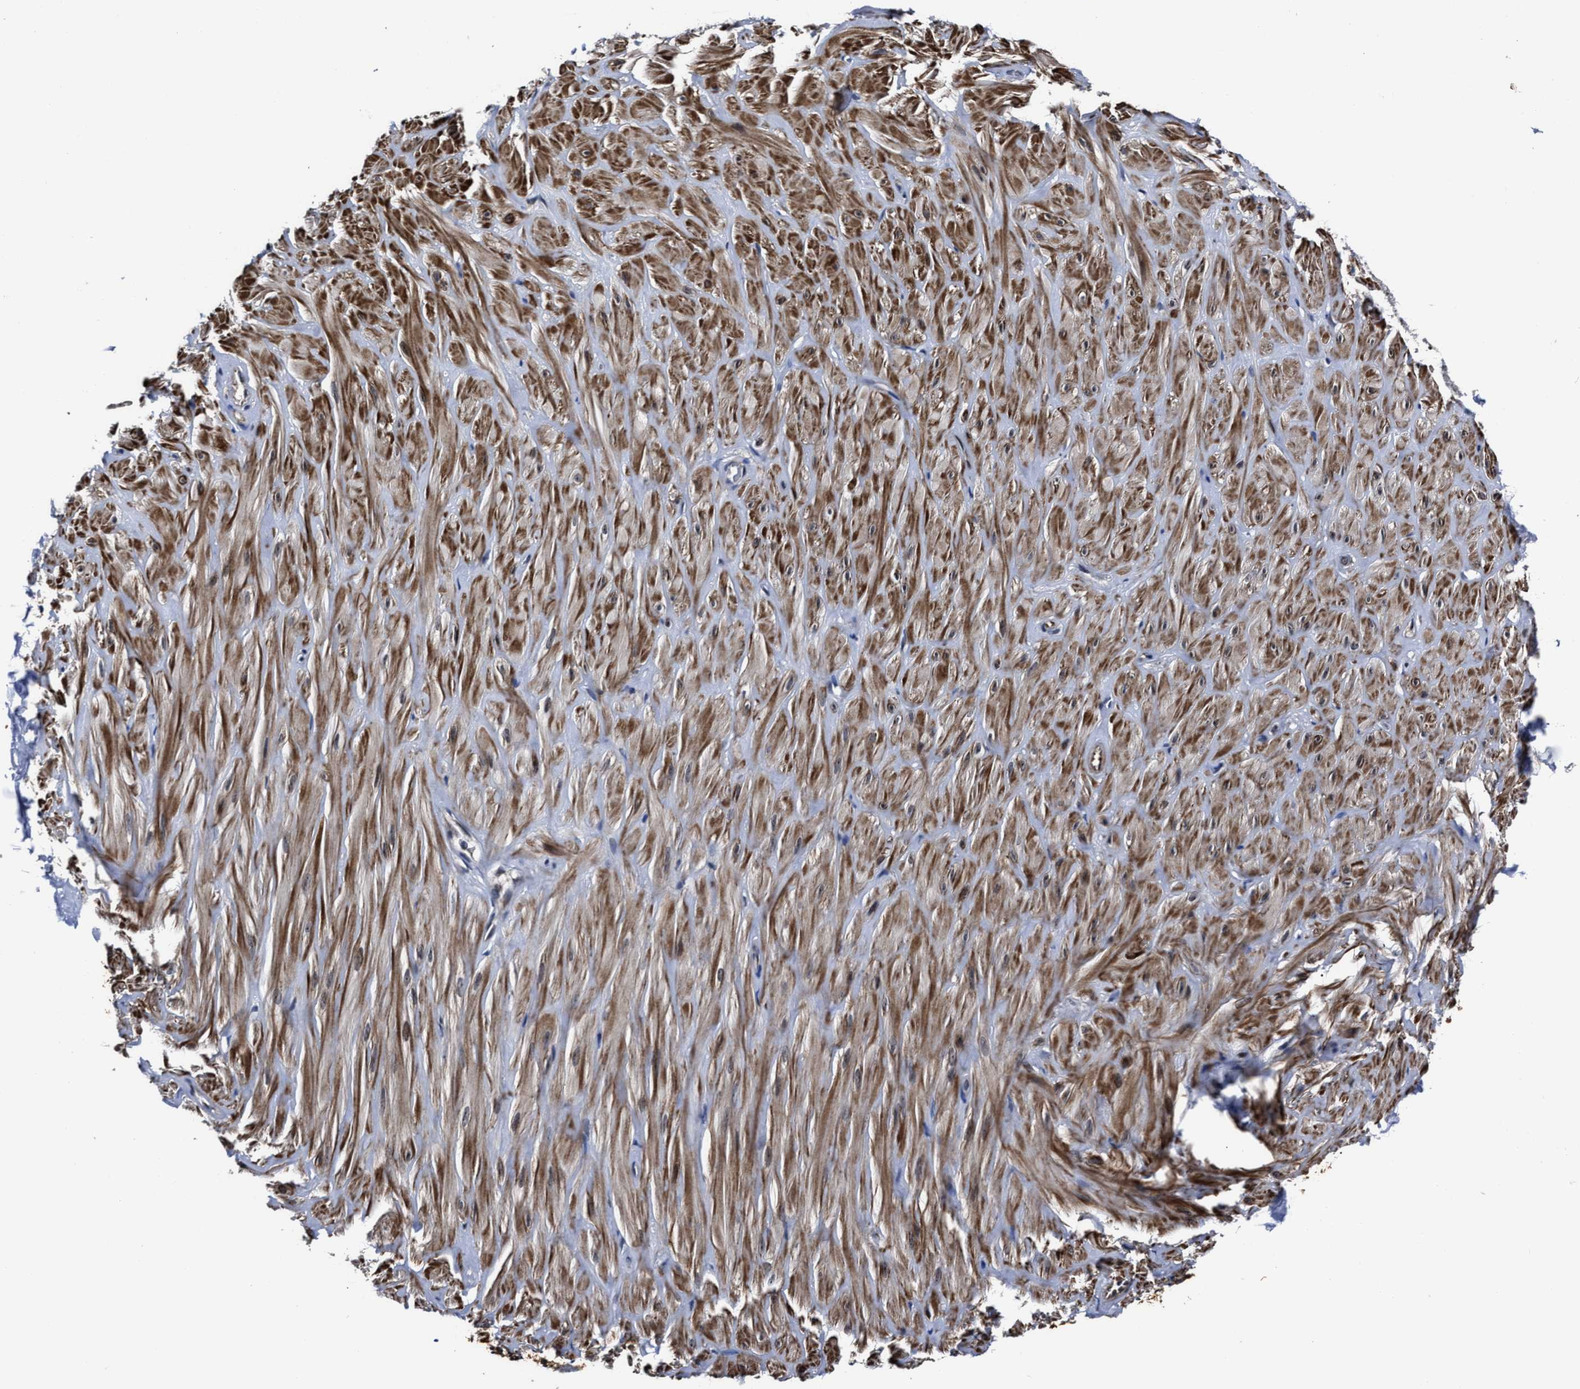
{"staining": {"intensity": "negative", "quantity": "none", "location": "none"}, "tissue": "adipose tissue", "cell_type": "Adipocytes", "image_type": "normal", "snomed": [{"axis": "morphology", "description": "Normal tissue, NOS"}, {"axis": "topography", "description": "Adipose tissue"}, {"axis": "topography", "description": "Vascular tissue"}, {"axis": "topography", "description": "Peripheral nerve tissue"}], "caption": "This is an IHC micrograph of unremarkable human adipose tissue. There is no positivity in adipocytes.", "gene": "RSBN1L", "patient": {"sex": "male", "age": 25}}